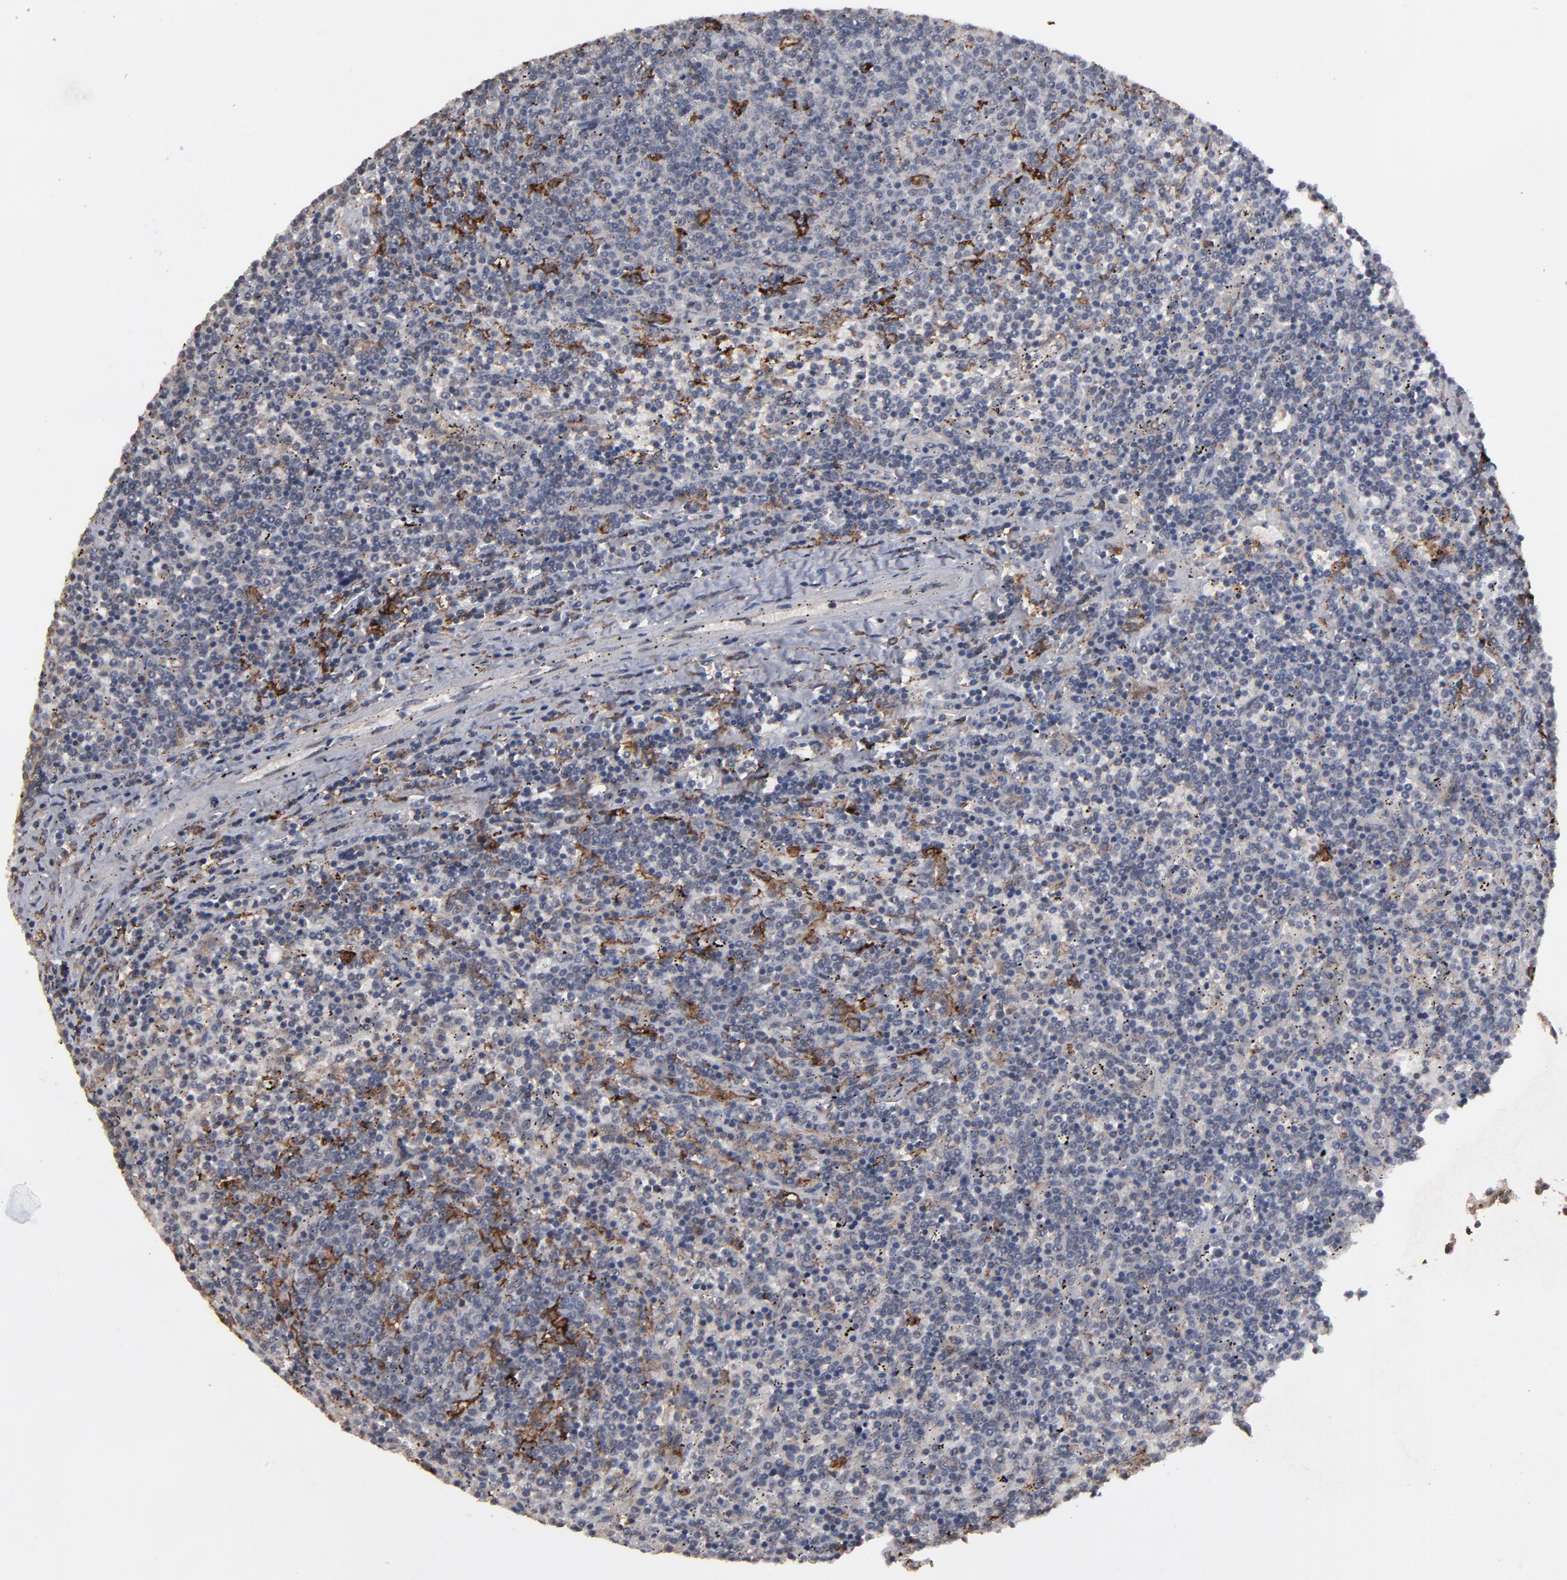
{"staining": {"intensity": "negative", "quantity": "none", "location": "none"}, "tissue": "lymphoma", "cell_type": "Tumor cells", "image_type": "cancer", "snomed": [{"axis": "morphology", "description": "Malignant lymphoma, non-Hodgkin's type, Low grade"}, {"axis": "topography", "description": "Spleen"}], "caption": "Malignant lymphoma, non-Hodgkin's type (low-grade) stained for a protein using immunohistochemistry (IHC) shows no expression tumor cells.", "gene": "SLC22A17", "patient": {"sex": "female", "age": 50}}